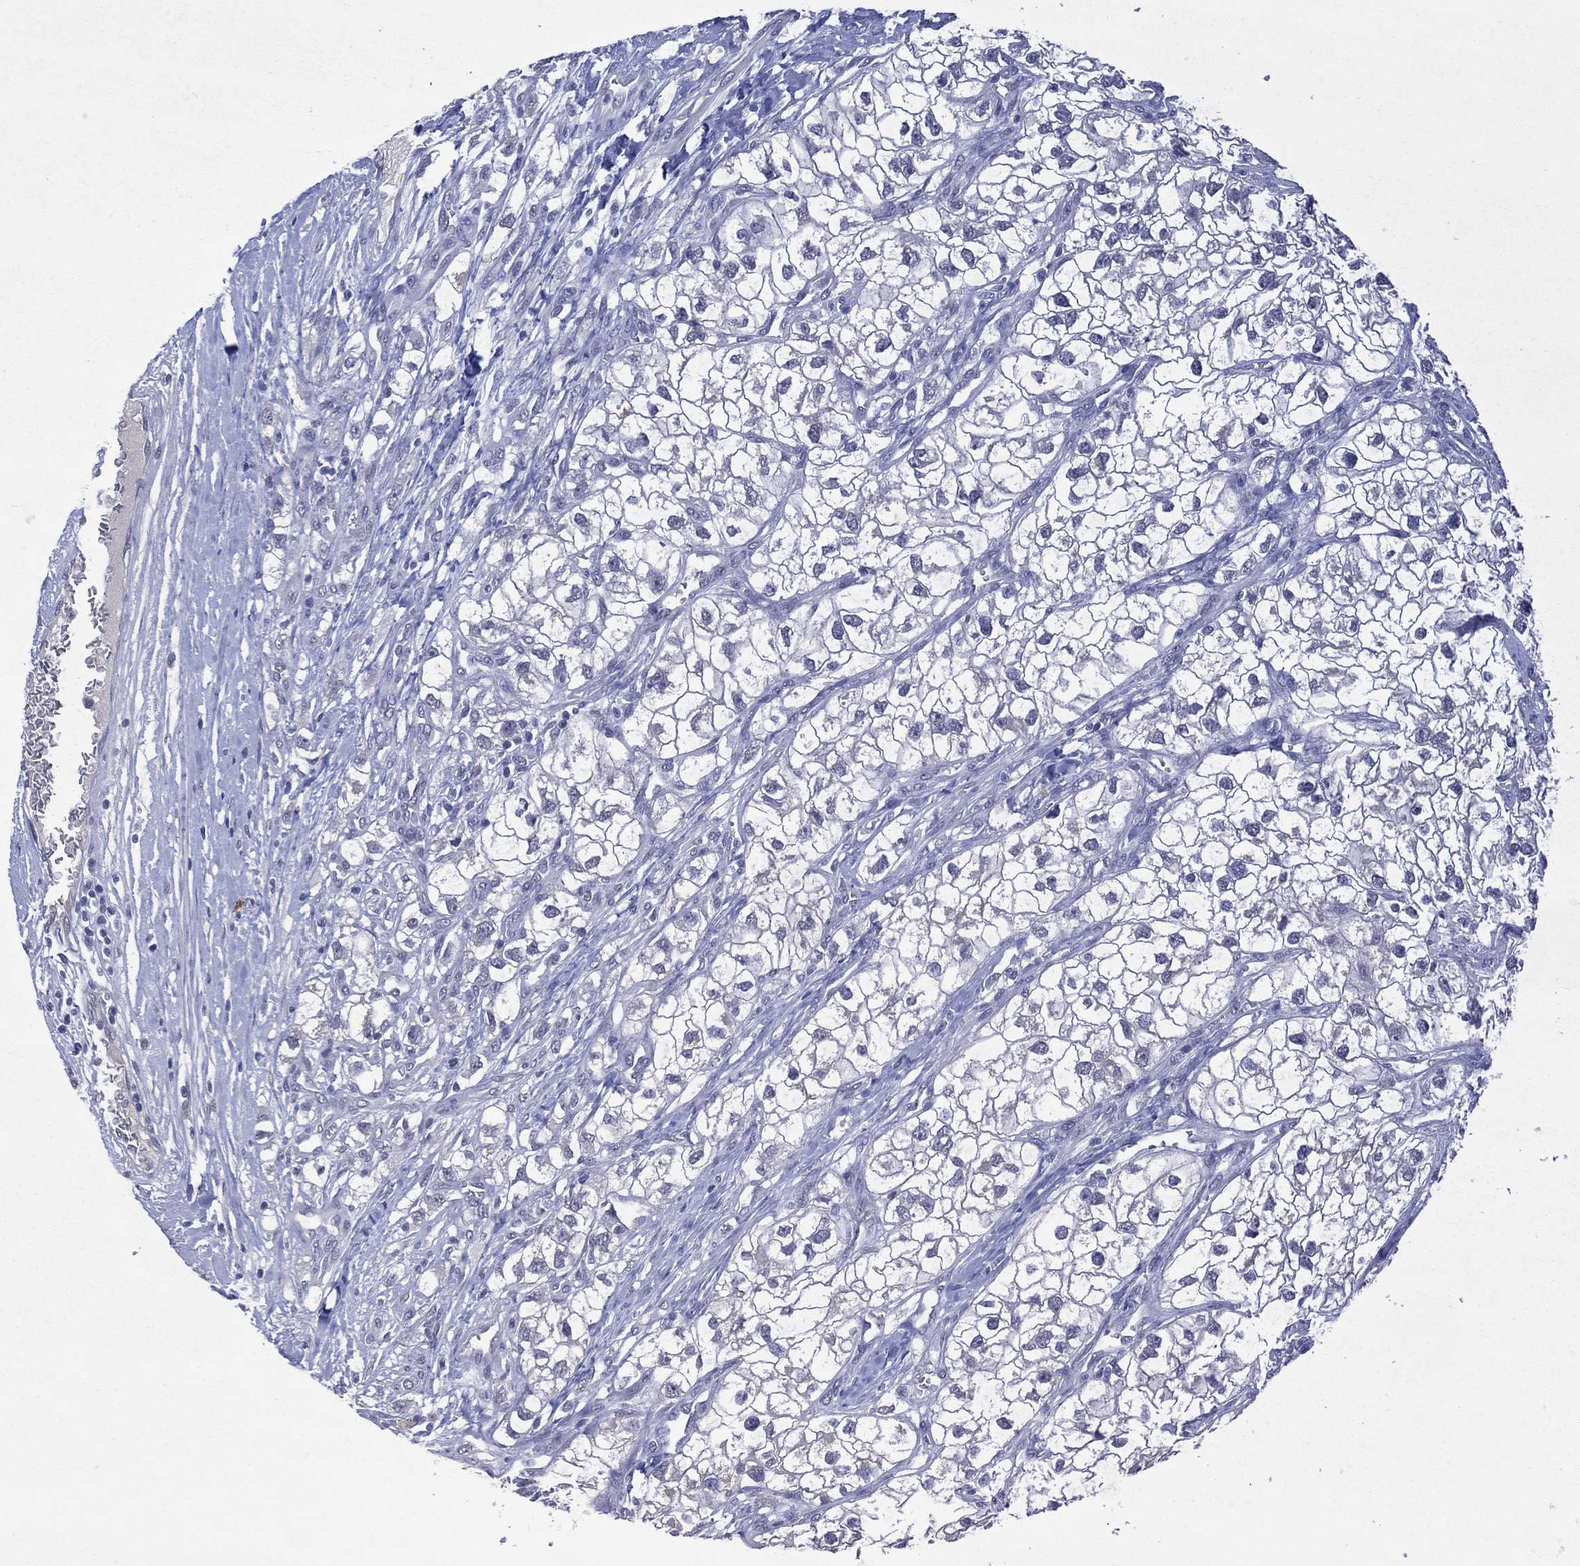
{"staining": {"intensity": "negative", "quantity": "none", "location": "none"}, "tissue": "renal cancer", "cell_type": "Tumor cells", "image_type": "cancer", "snomed": [{"axis": "morphology", "description": "Adenocarcinoma, NOS"}, {"axis": "topography", "description": "Kidney"}], "caption": "An IHC histopathology image of renal cancer is shown. There is no staining in tumor cells of renal cancer.", "gene": "ASB10", "patient": {"sex": "male", "age": 59}}